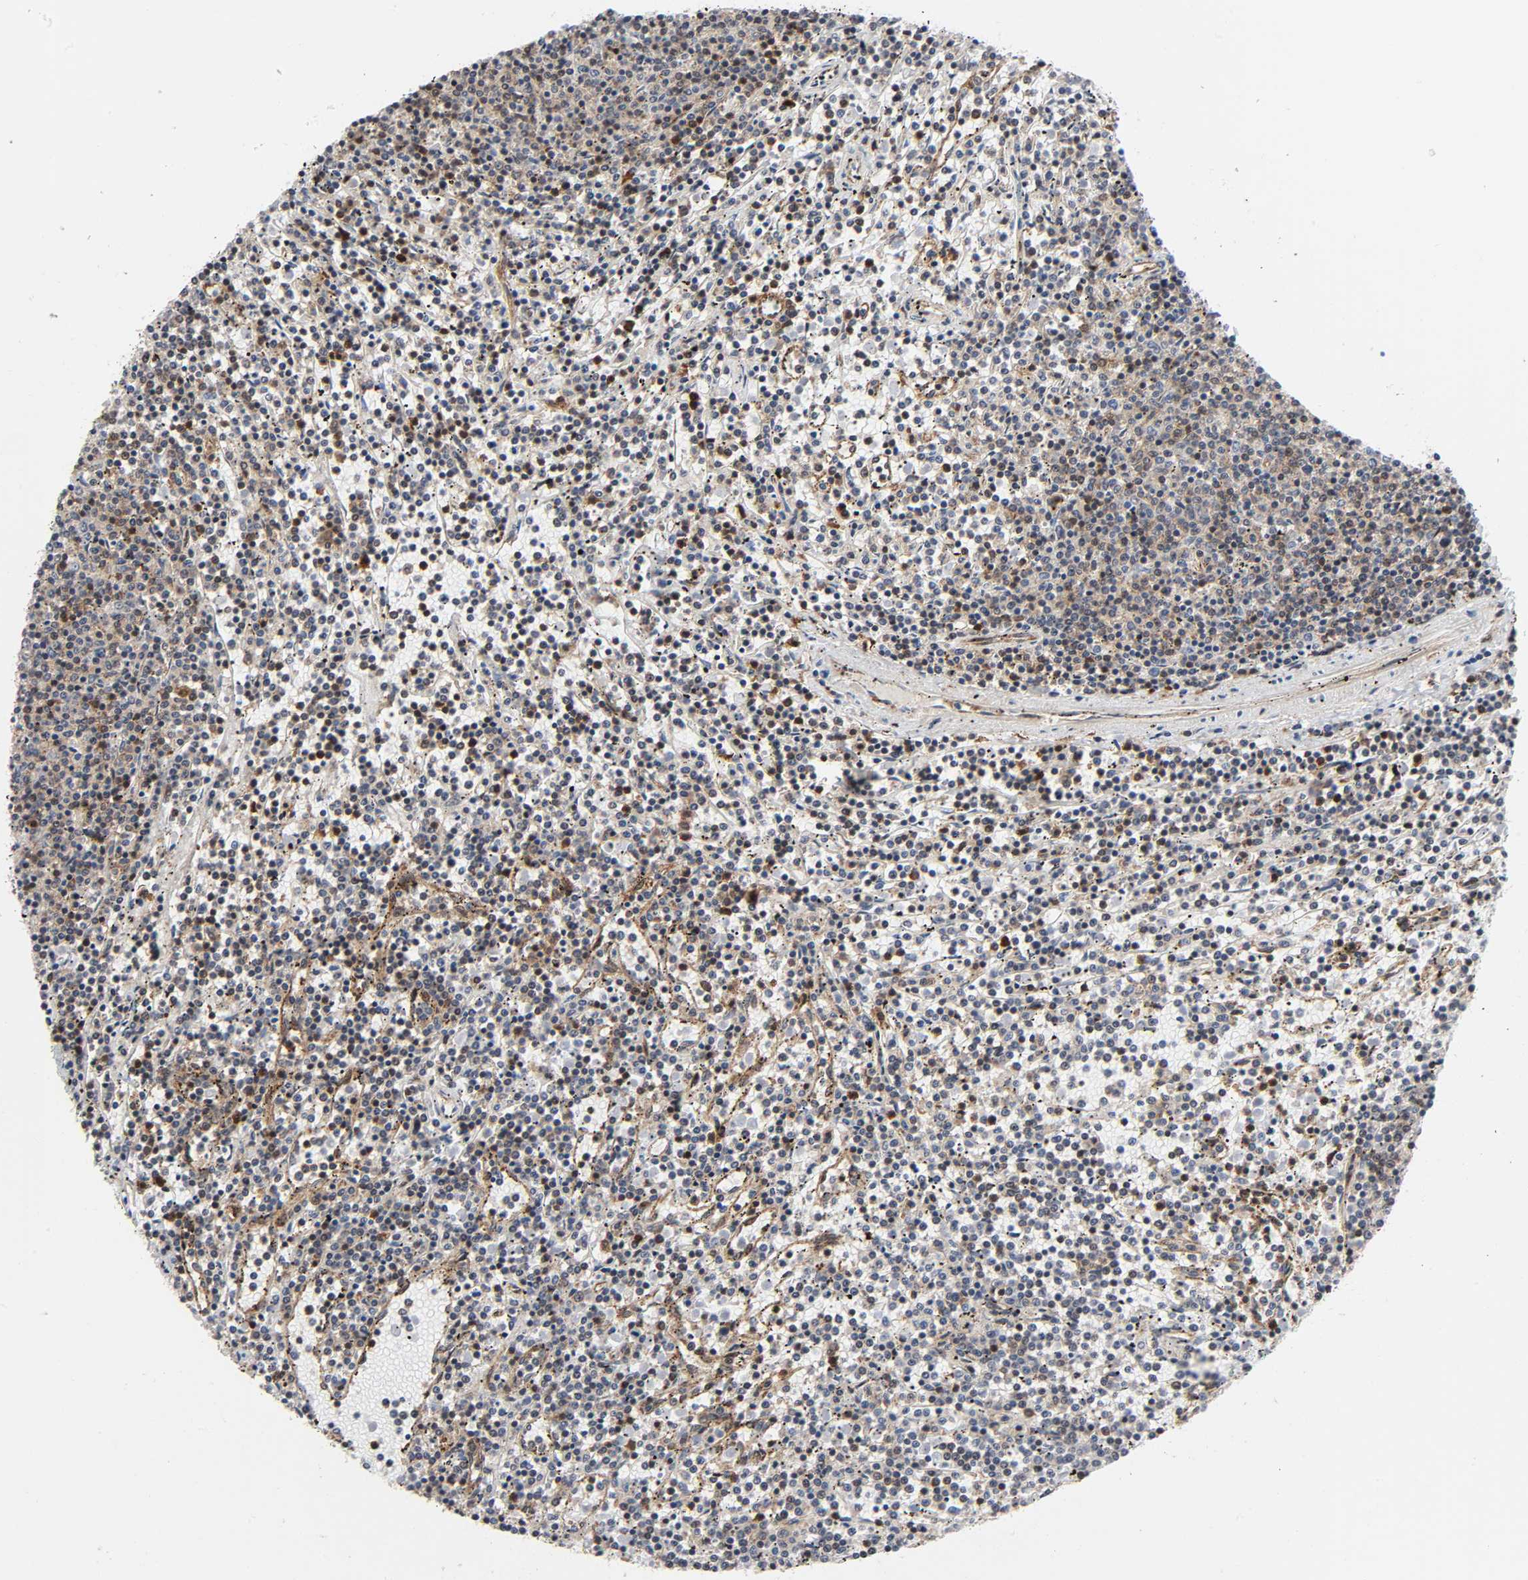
{"staining": {"intensity": "negative", "quantity": "none", "location": "none"}, "tissue": "lymphoma", "cell_type": "Tumor cells", "image_type": "cancer", "snomed": [{"axis": "morphology", "description": "Malignant lymphoma, non-Hodgkin's type, Low grade"}, {"axis": "topography", "description": "Spleen"}], "caption": "This is an IHC histopathology image of human lymphoma. There is no expression in tumor cells.", "gene": "MAPK1", "patient": {"sex": "female", "age": 50}}